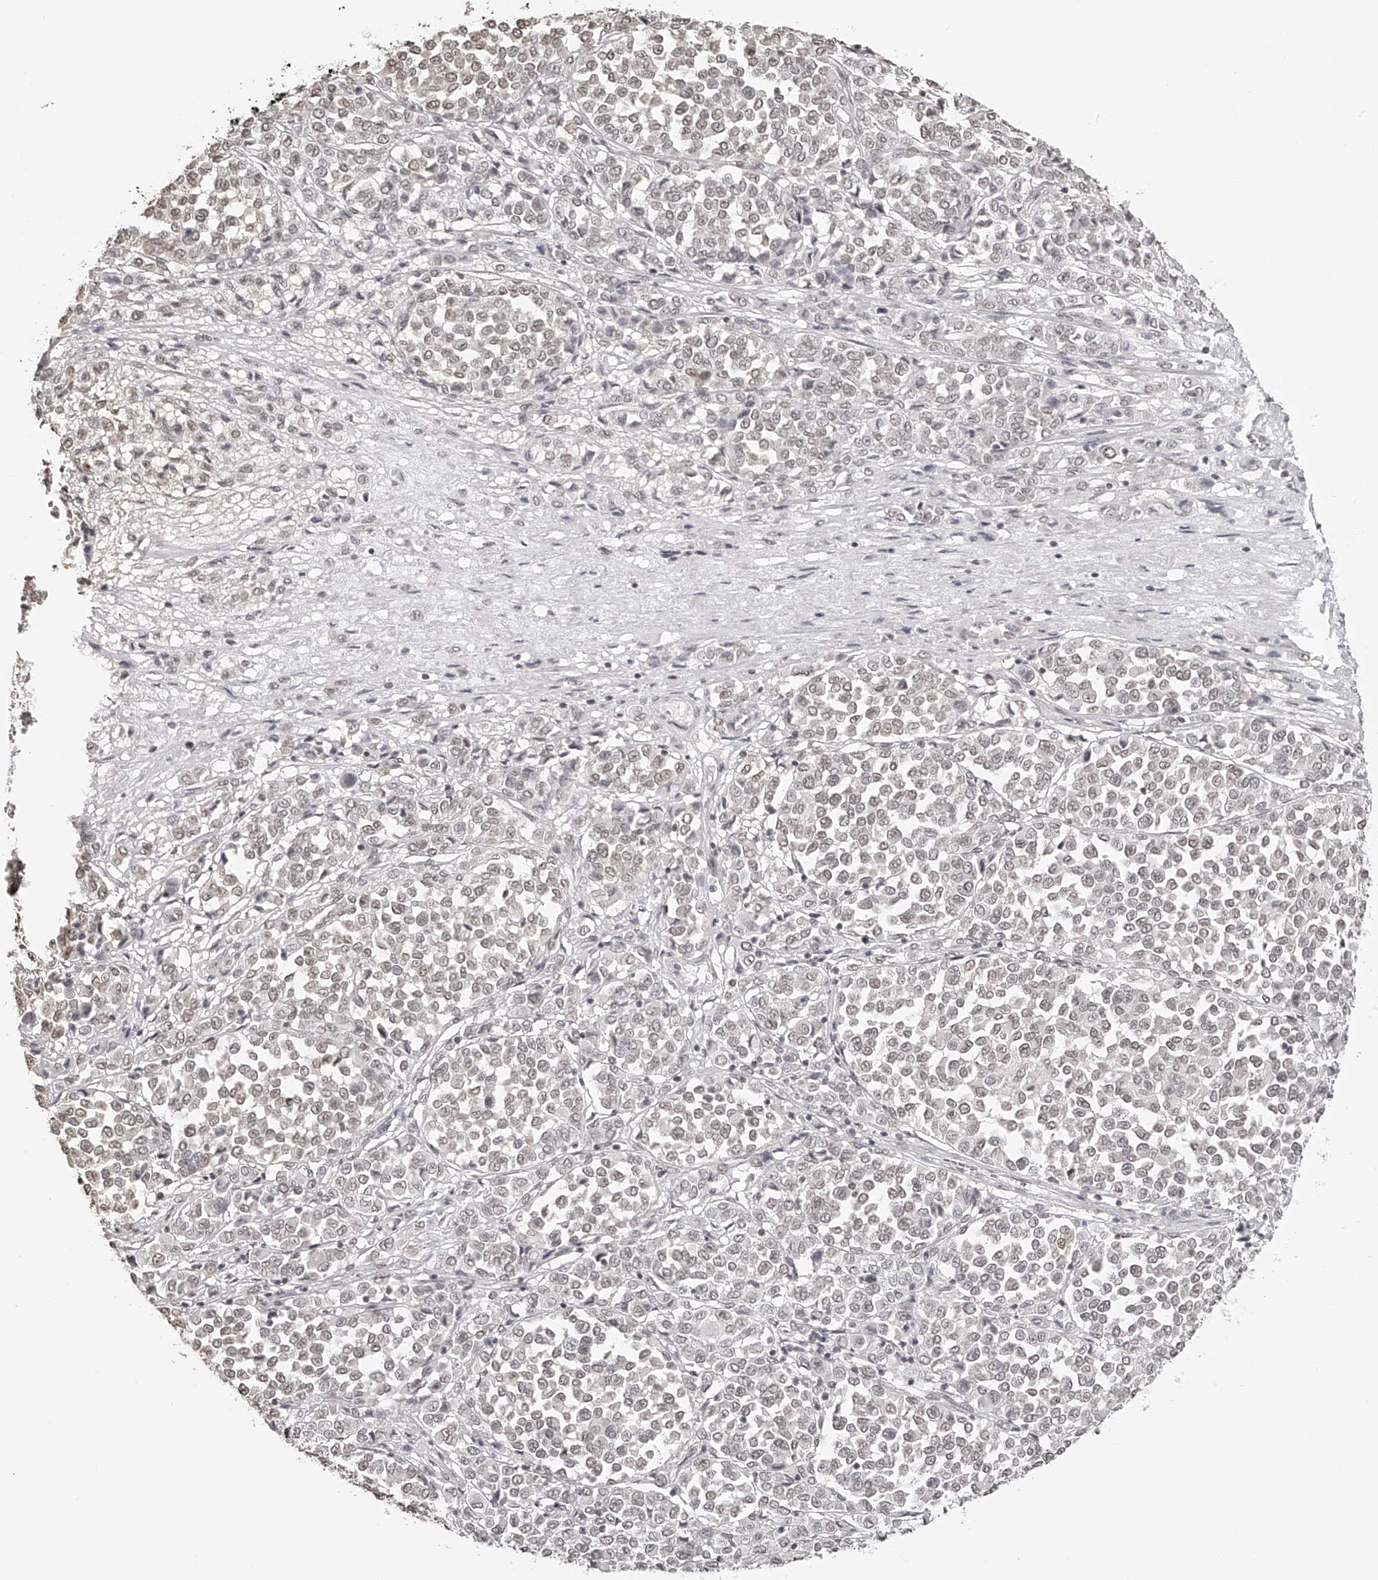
{"staining": {"intensity": "weak", "quantity": ">75%", "location": "nuclear"}, "tissue": "melanoma", "cell_type": "Tumor cells", "image_type": "cancer", "snomed": [{"axis": "morphology", "description": "Malignant melanoma, Metastatic site"}, {"axis": "topography", "description": "Pancreas"}], "caption": "Immunohistochemistry image of neoplastic tissue: human malignant melanoma (metastatic site) stained using immunohistochemistry (IHC) shows low levels of weak protein expression localized specifically in the nuclear of tumor cells, appearing as a nuclear brown color.", "gene": "ZNF503", "patient": {"sex": "female", "age": 30}}